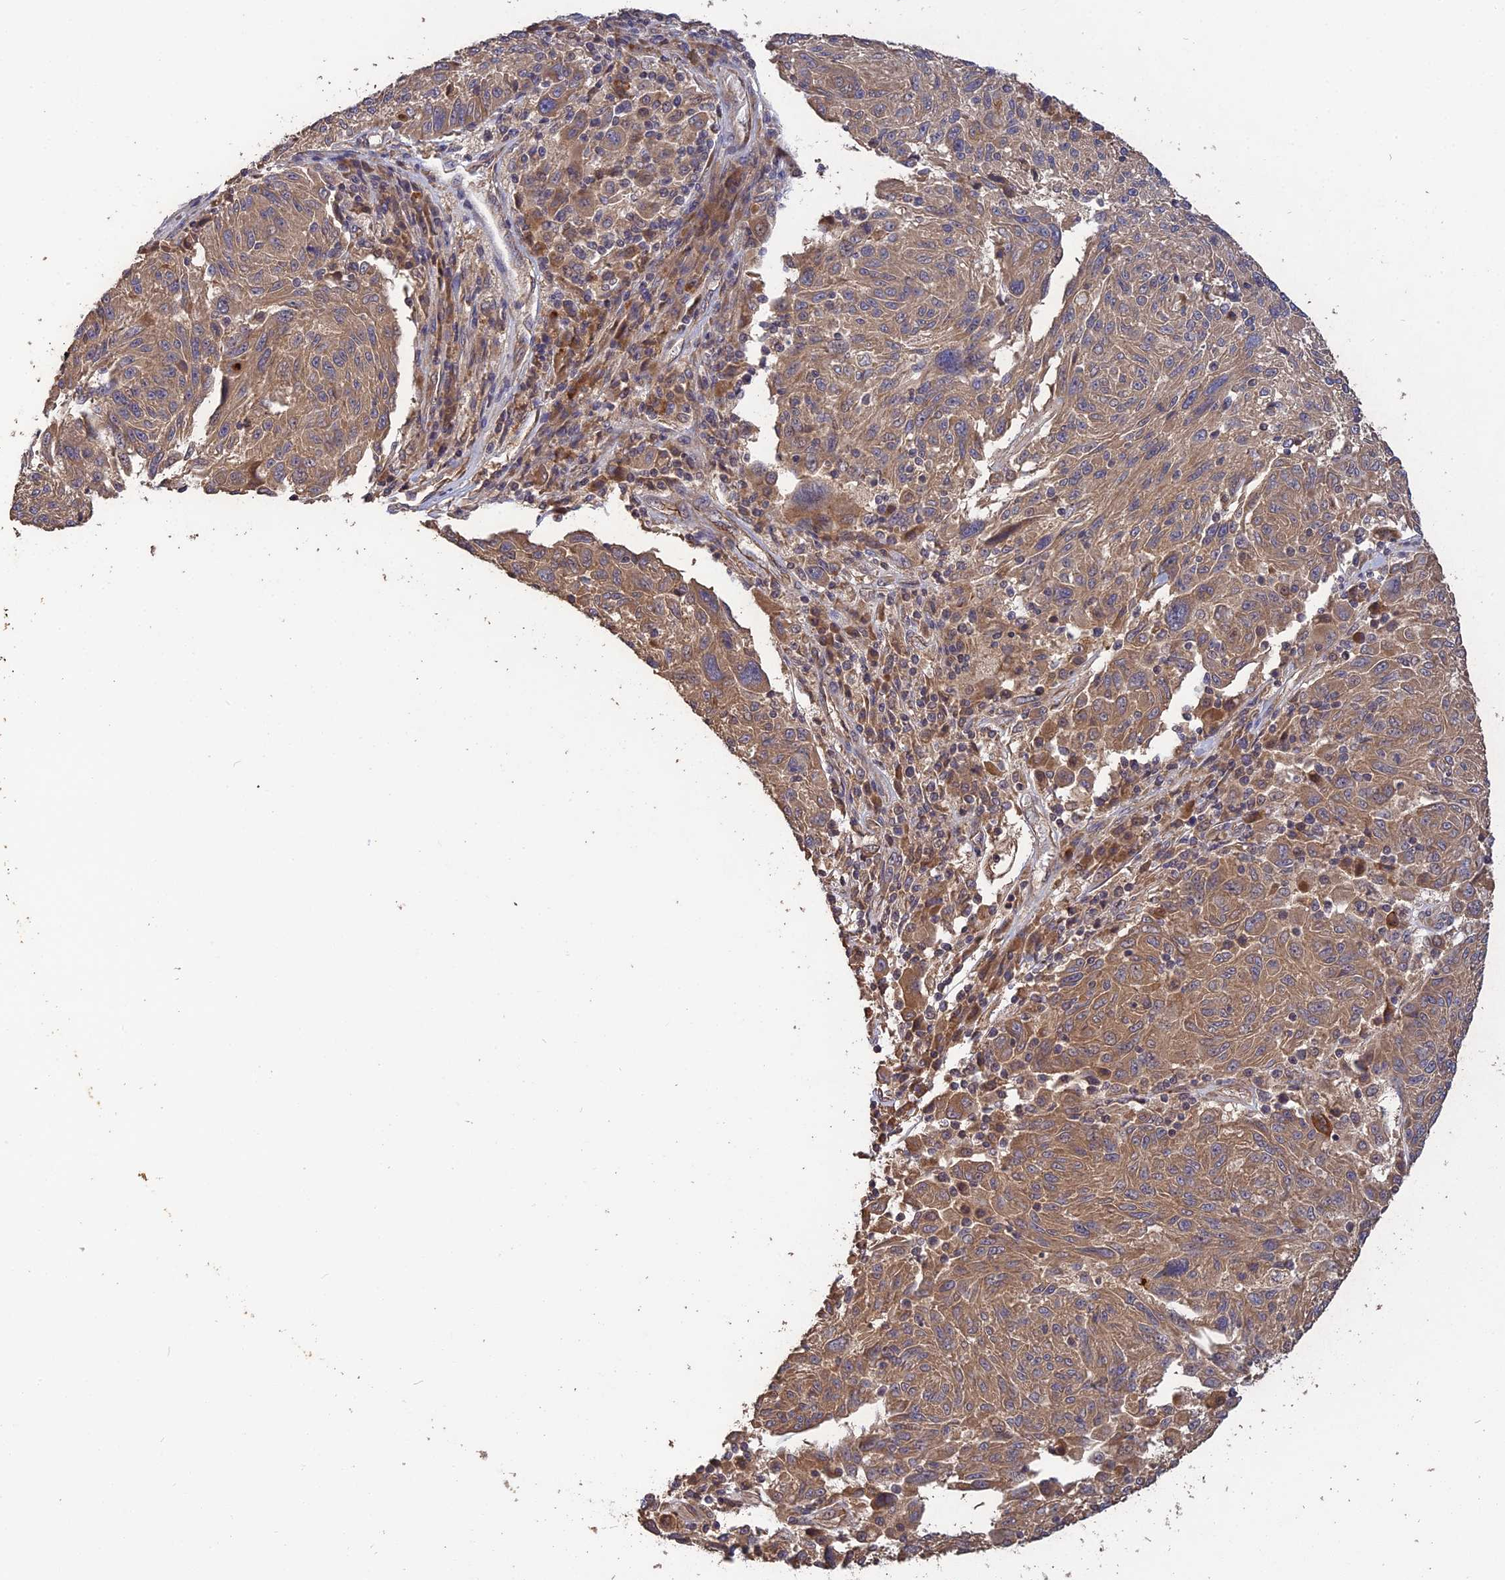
{"staining": {"intensity": "moderate", "quantity": ">75%", "location": "cytoplasmic/membranous"}, "tissue": "melanoma", "cell_type": "Tumor cells", "image_type": "cancer", "snomed": [{"axis": "morphology", "description": "Malignant melanoma, NOS"}, {"axis": "topography", "description": "Skin"}], "caption": "Human malignant melanoma stained with a protein marker displays moderate staining in tumor cells.", "gene": "ARHGAP40", "patient": {"sex": "male", "age": 53}}